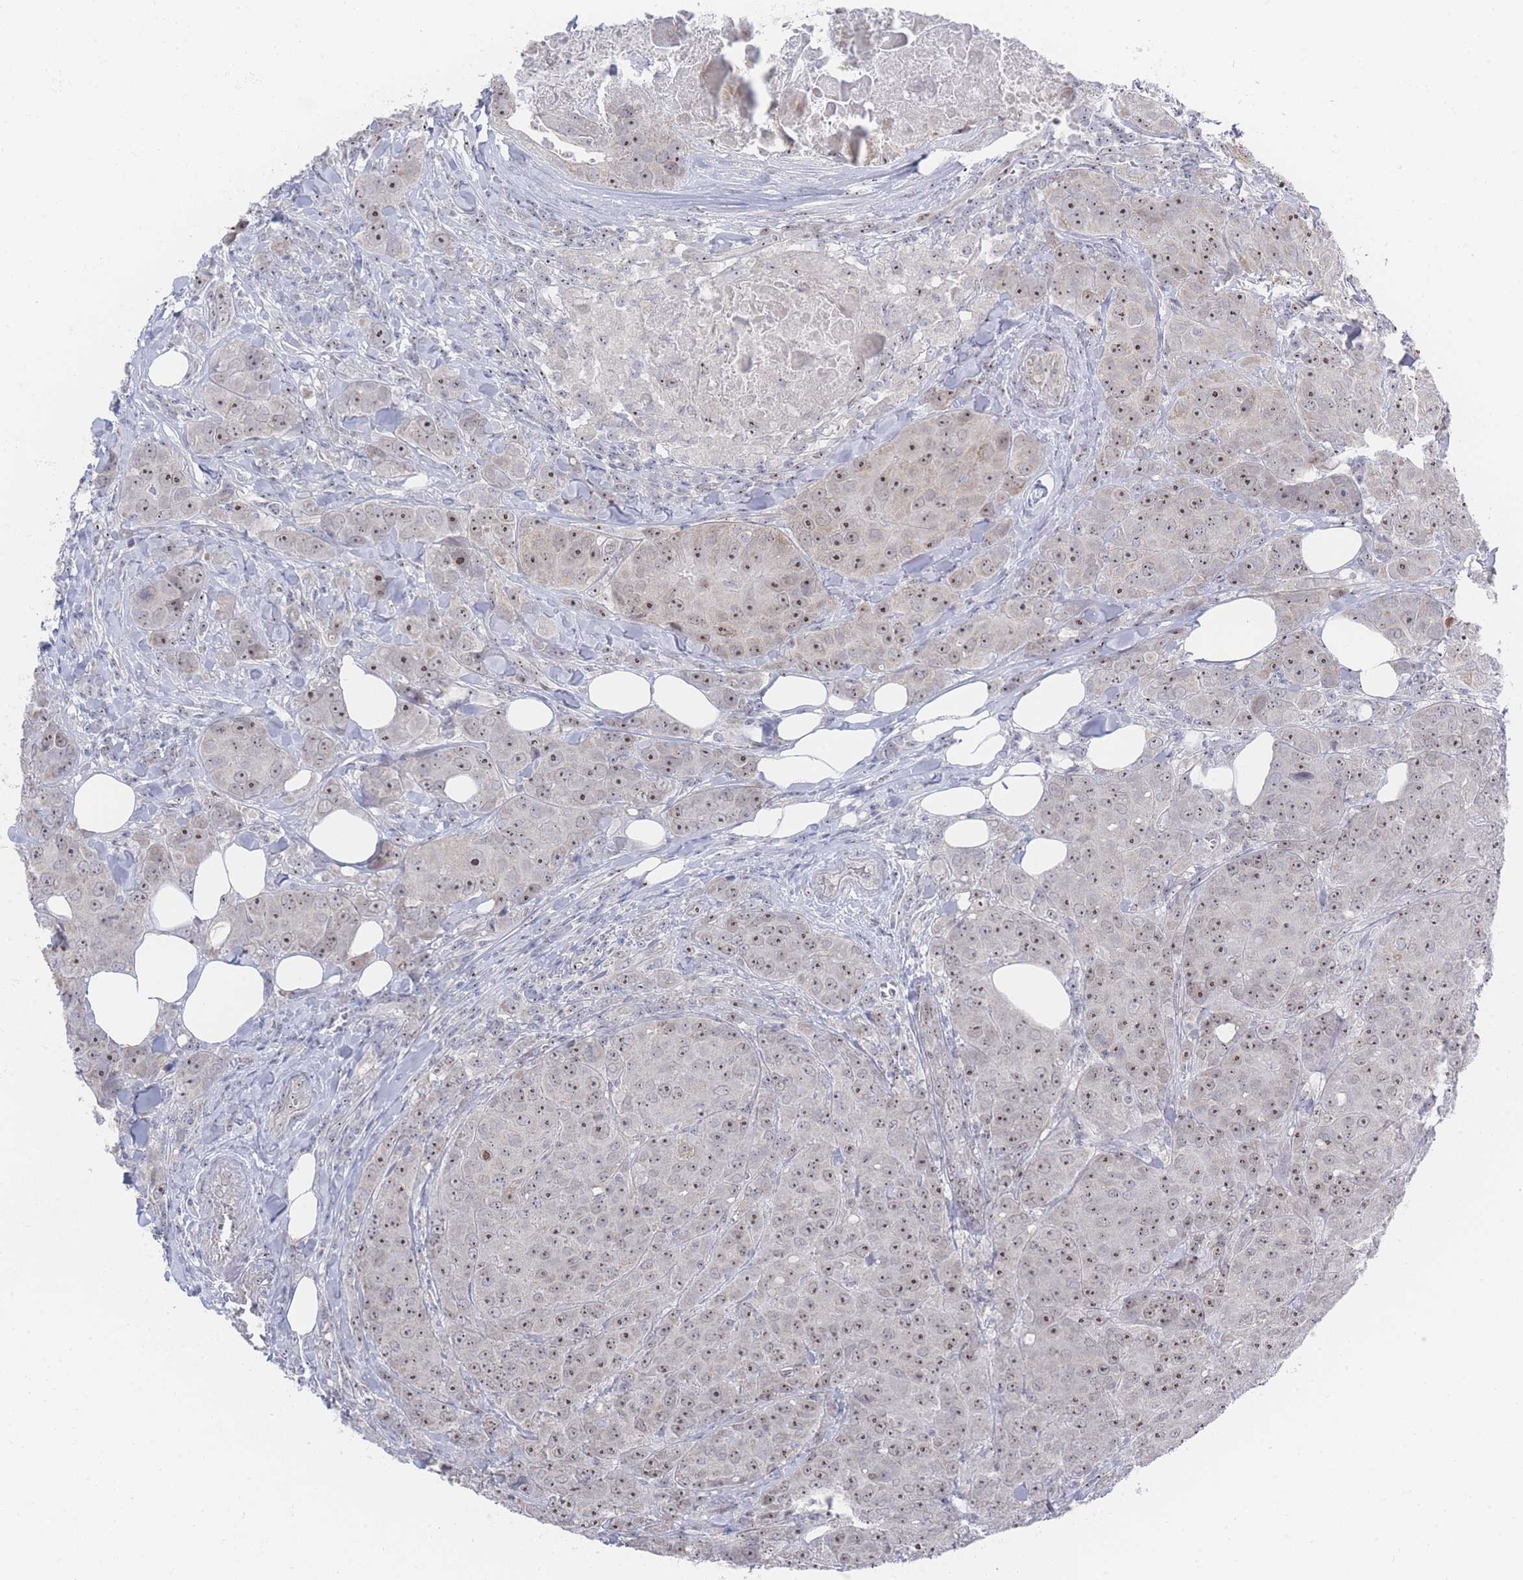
{"staining": {"intensity": "moderate", "quantity": "25%-75%", "location": "nuclear"}, "tissue": "breast cancer", "cell_type": "Tumor cells", "image_type": "cancer", "snomed": [{"axis": "morphology", "description": "Duct carcinoma"}, {"axis": "topography", "description": "Breast"}], "caption": "Breast cancer stained with a protein marker exhibits moderate staining in tumor cells.", "gene": "ZNF142", "patient": {"sex": "female", "age": 43}}